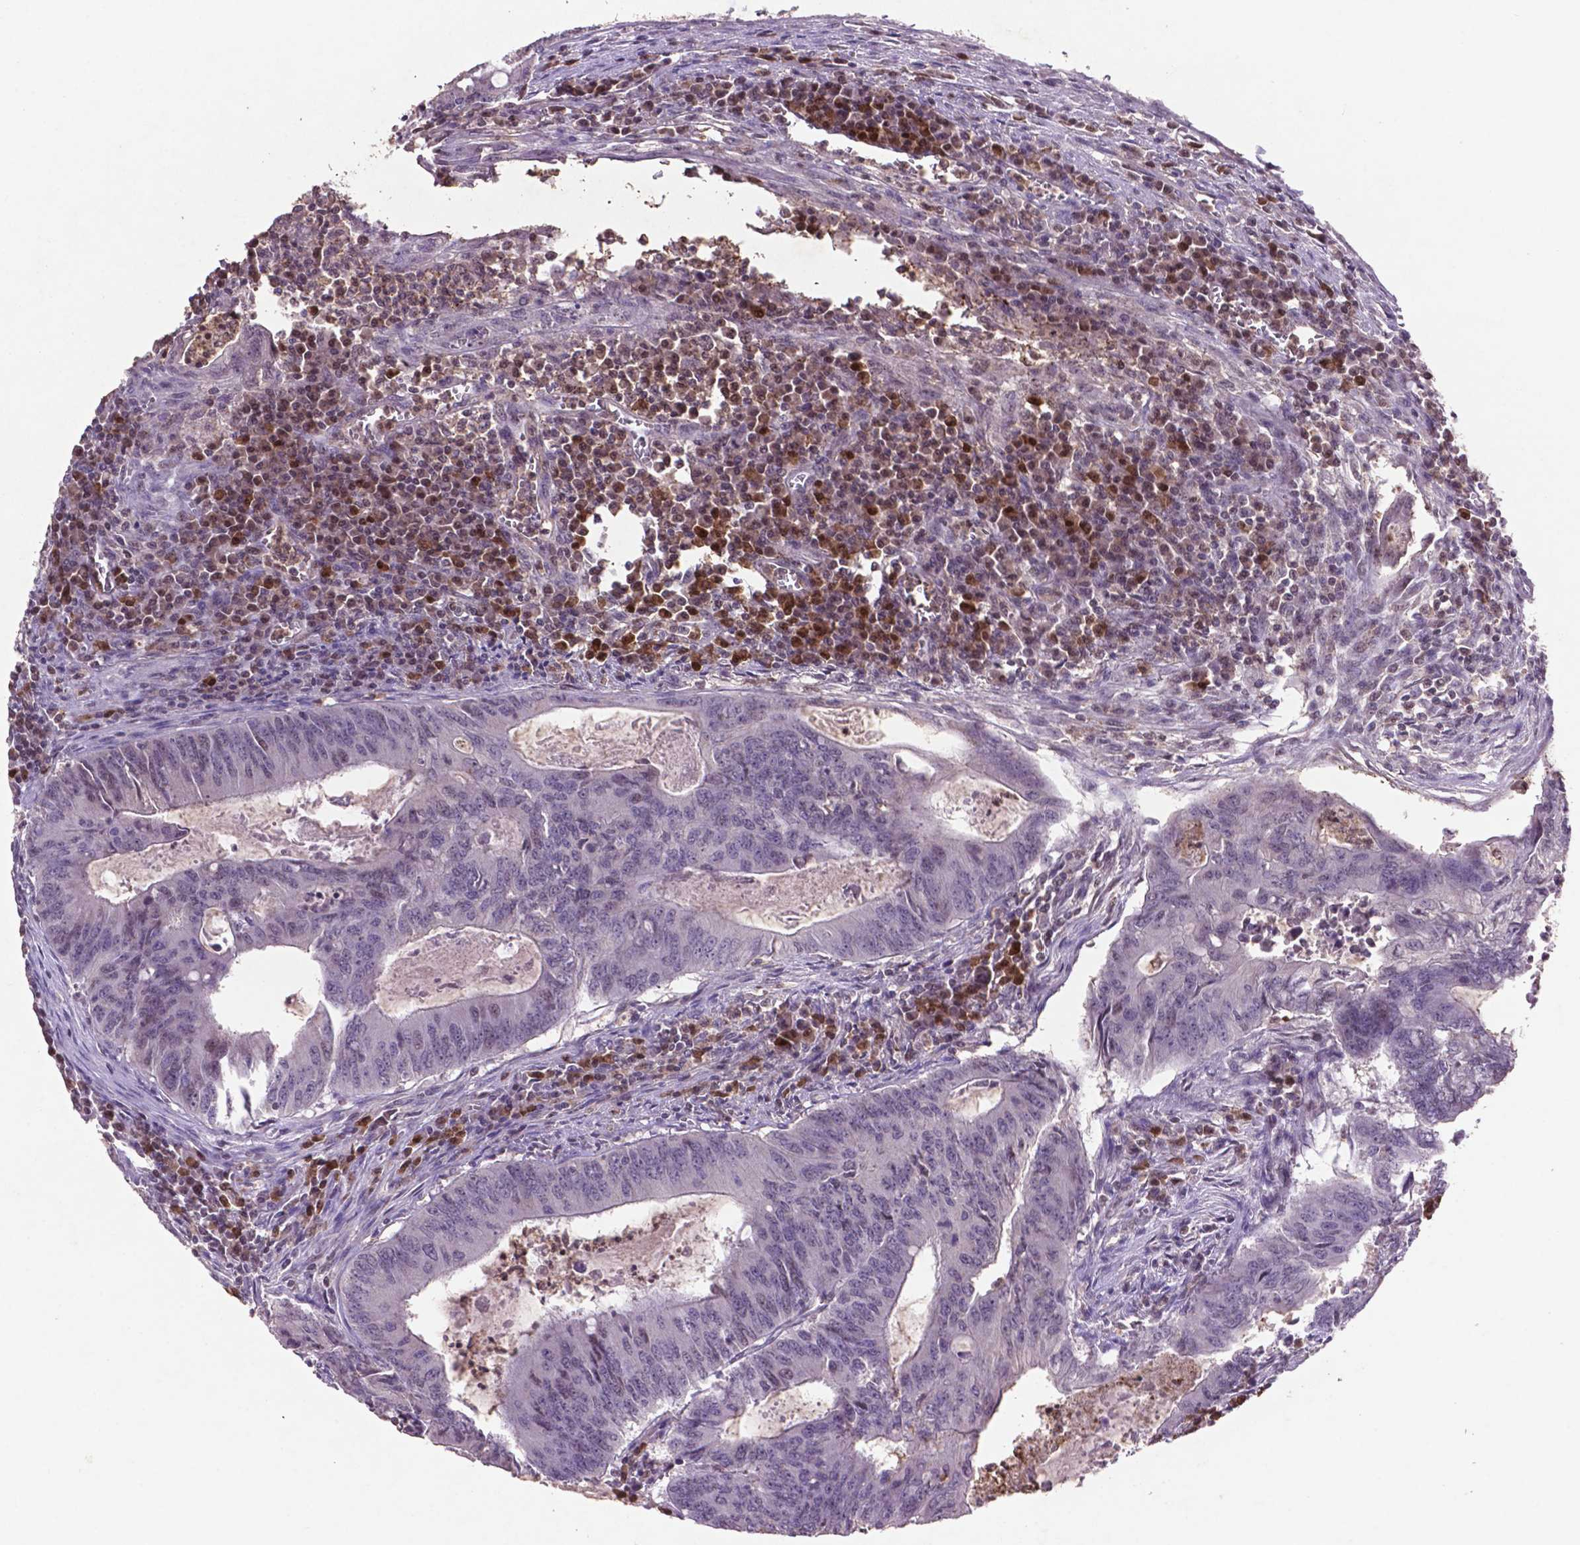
{"staining": {"intensity": "negative", "quantity": "none", "location": "none"}, "tissue": "colorectal cancer", "cell_type": "Tumor cells", "image_type": "cancer", "snomed": [{"axis": "morphology", "description": "Adenocarcinoma, NOS"}, {"axis": "topography", "description": "Colon"}], "caption": "Tumor cells are negative for brown protein staining in colorectal cancer (adenocarcinoma).", "gene": "GLRX", "patient": {"sex": "male", "age": 67}}